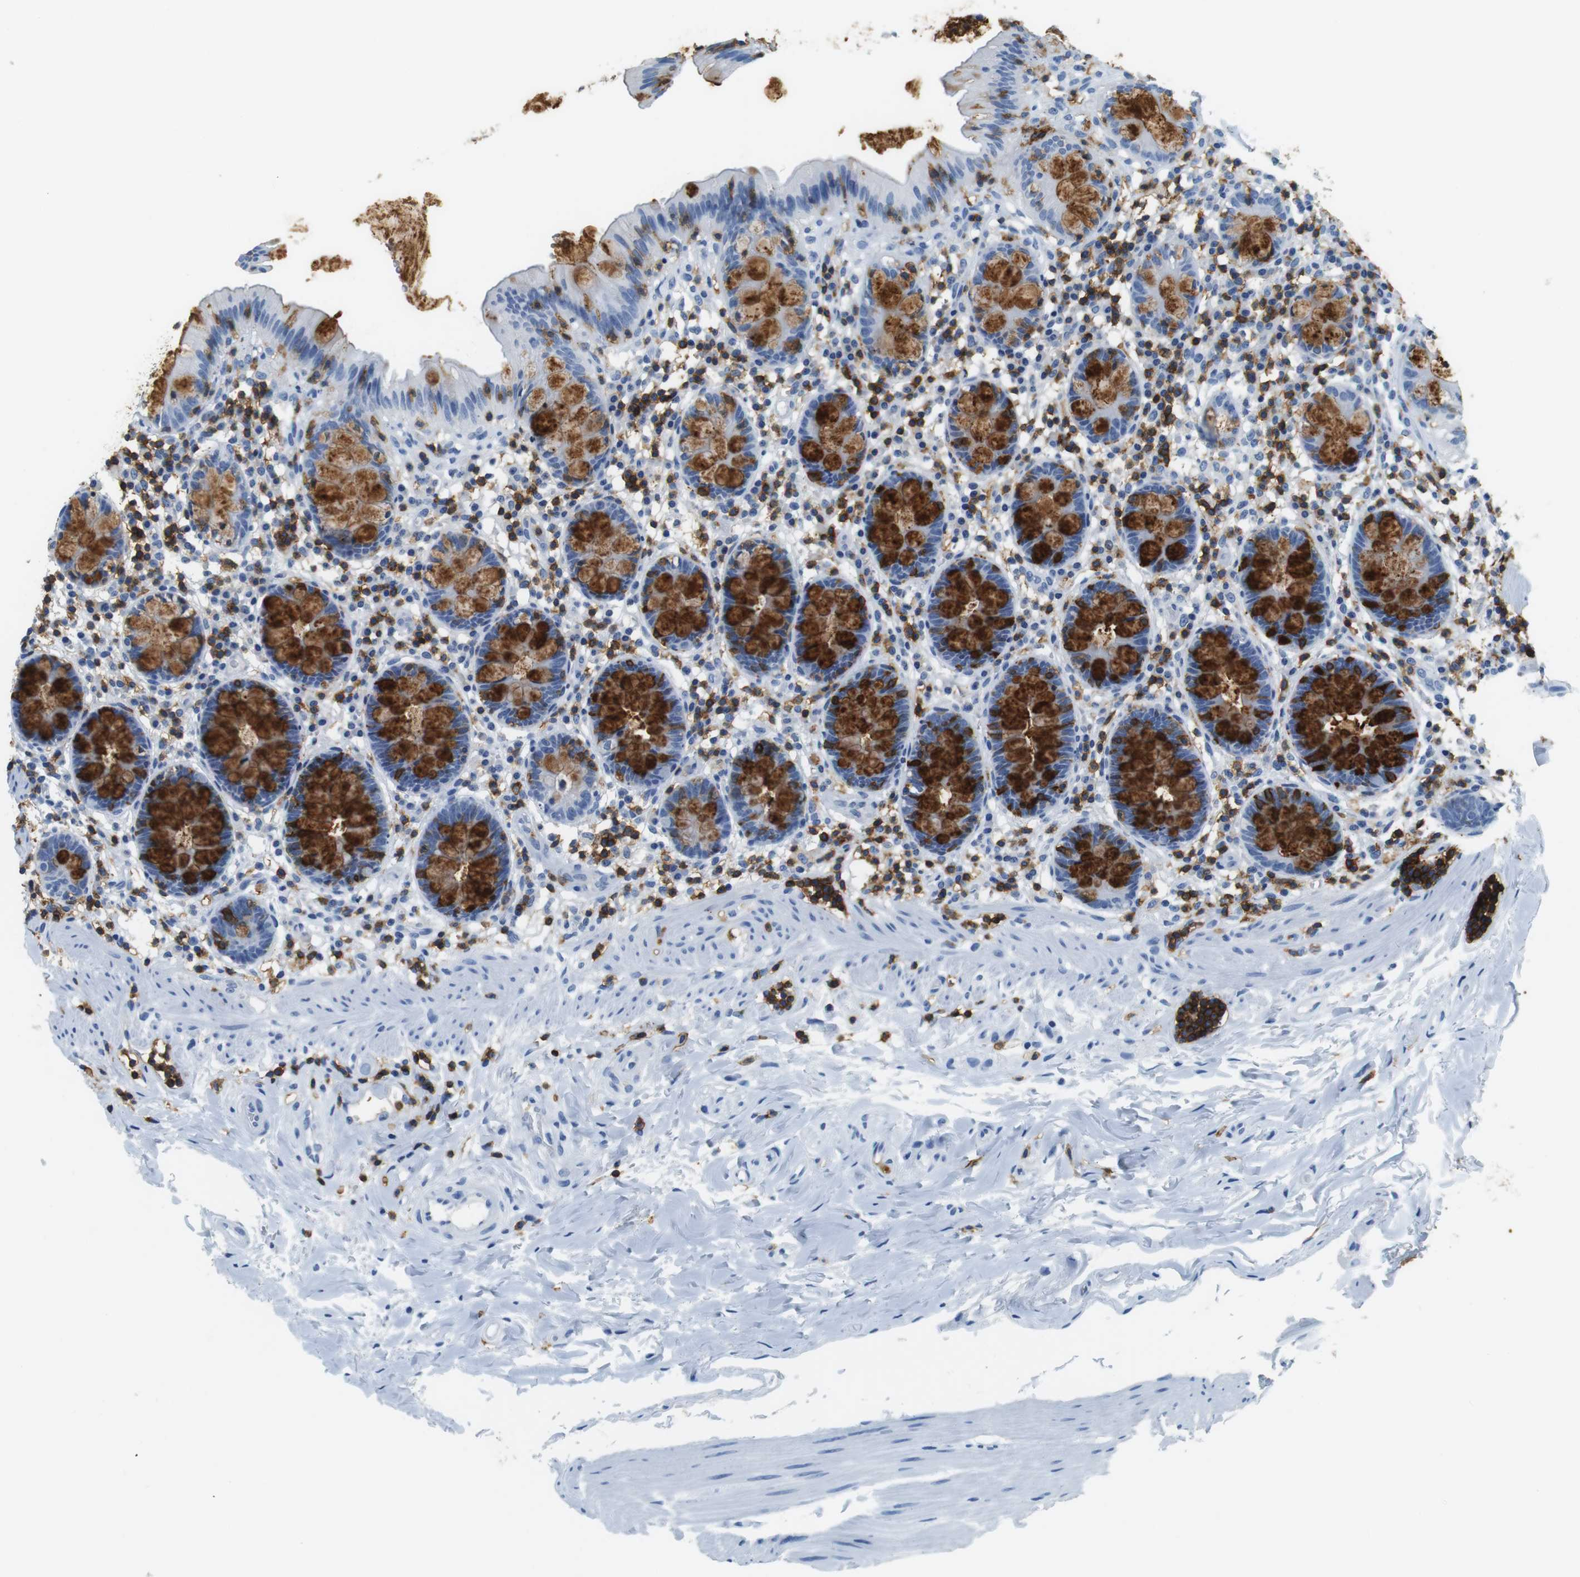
{"staining": {"intensity": "negative", "quantity": "none", "location": "none"}, "tissue": "colon", "cell_type": "Endothelial cells", "image_type": "normal", "snomed": [{"axis": "morphology", "description": "Normal tissue, NOS"}, {"axis": "topography", "description": "Colon"}], "caption": "High power microscopy image of an IHC photomicrograph of normal colon, revealing no significant expression in endothelial cells.", "gene": "LAT", "patient": {"sex": "female", "age": 80}}